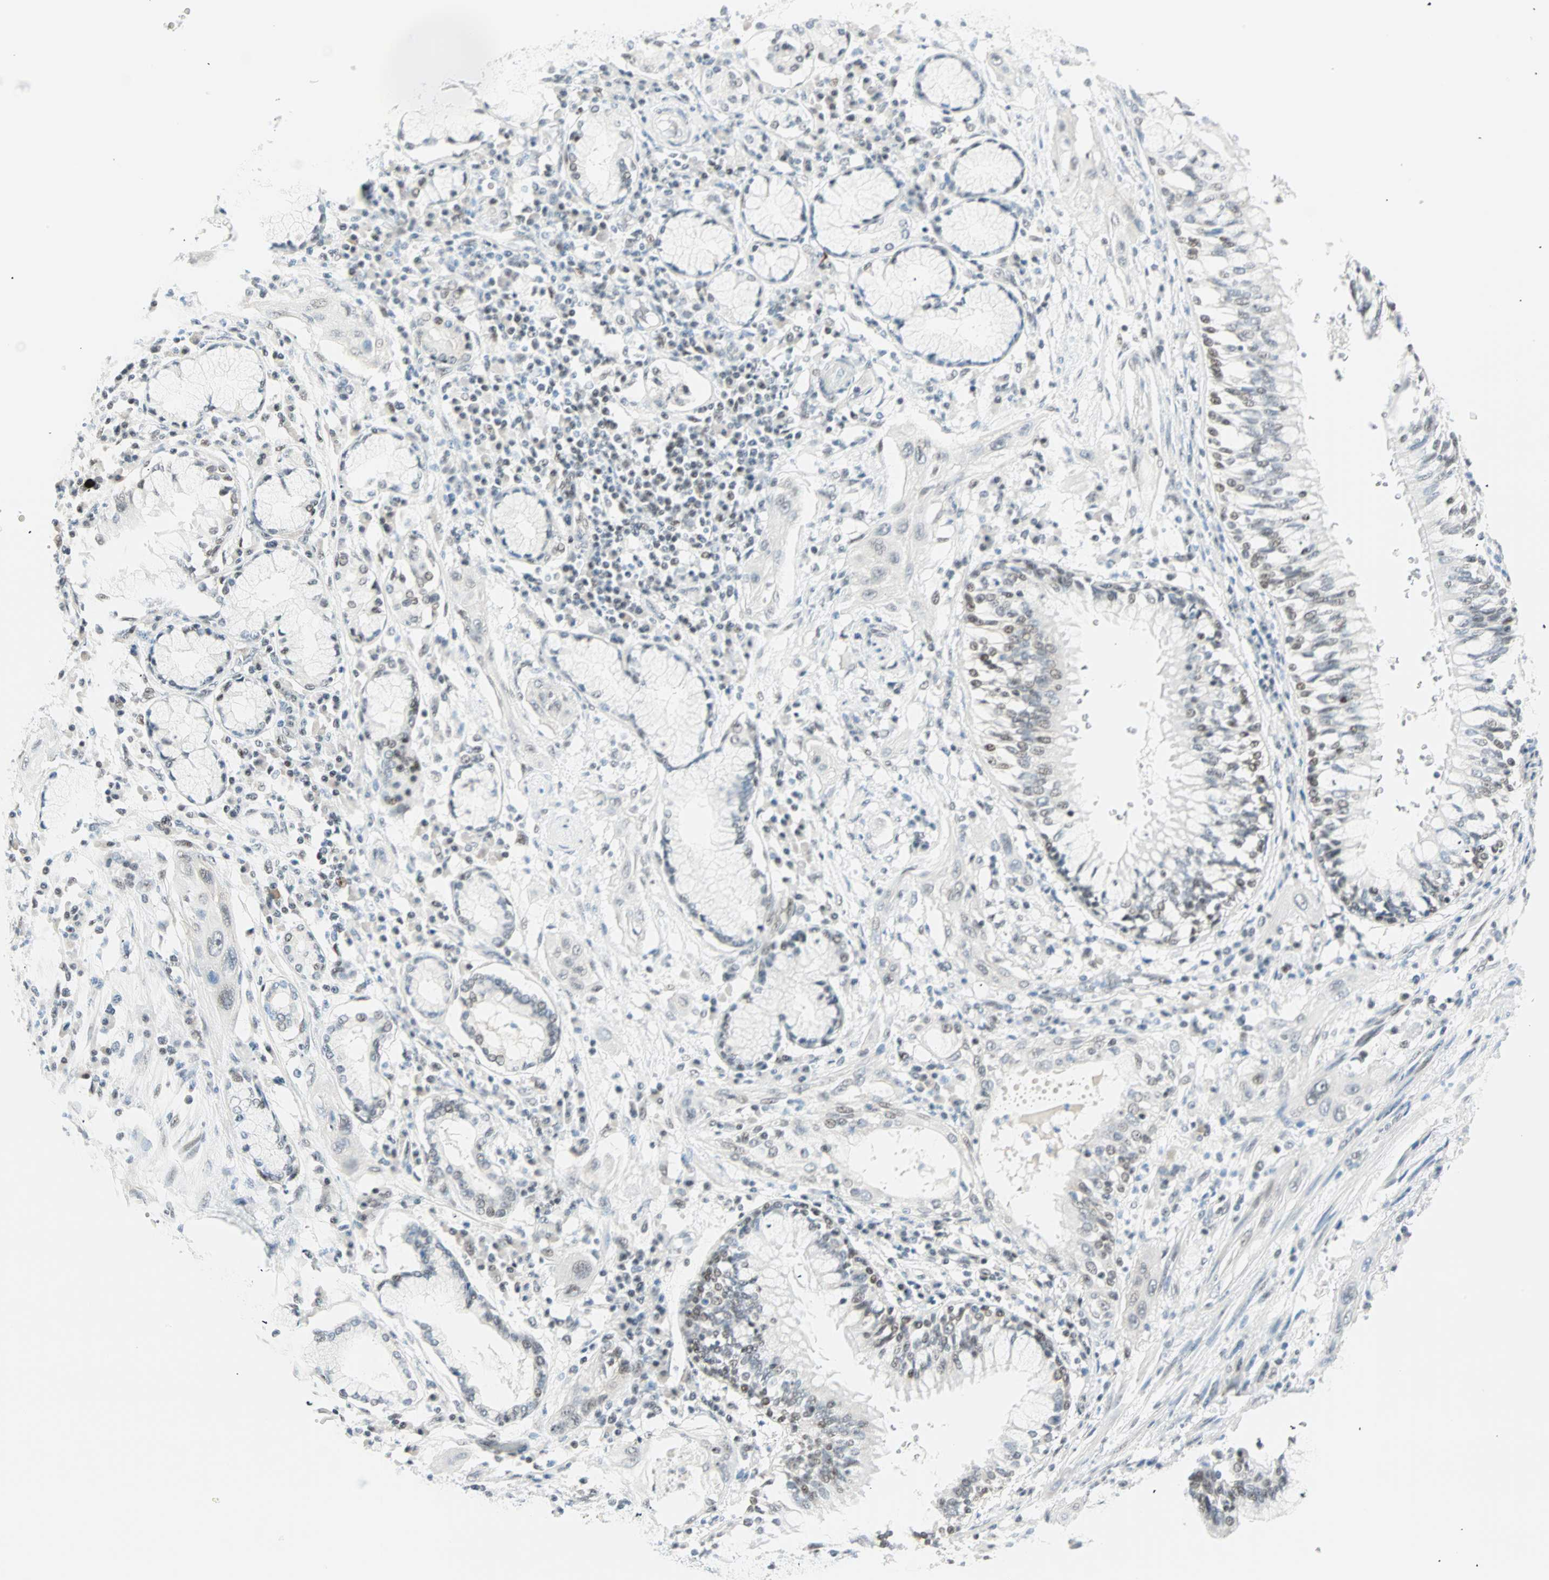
{"staining": {"intensity": "negative", "quantity": "none", "location": "none"}, "tissue": "lung cancer", "cell_type": "Tumor cells", "image_type": "cancer", "snomed": [{"axis": "morphology", "description": "Squamous cell carcinoma, NOS"}, {"axis": "topography", "description": "Lung"}], "caption": "Immunohistochemistry histopathology image of neoplastic tissue: squamous cell carcinoma (lung) stained with DAB (3,3'-diaminobenzidine) demonstrates no significant protein staining in tumor cells. (DAB (3,3'-diaminobenzidine) immunohistochemistry with hematoxylin counter stain).", "gene": "PKNOX1", "patient": {"sex": "female", "age": 47}}